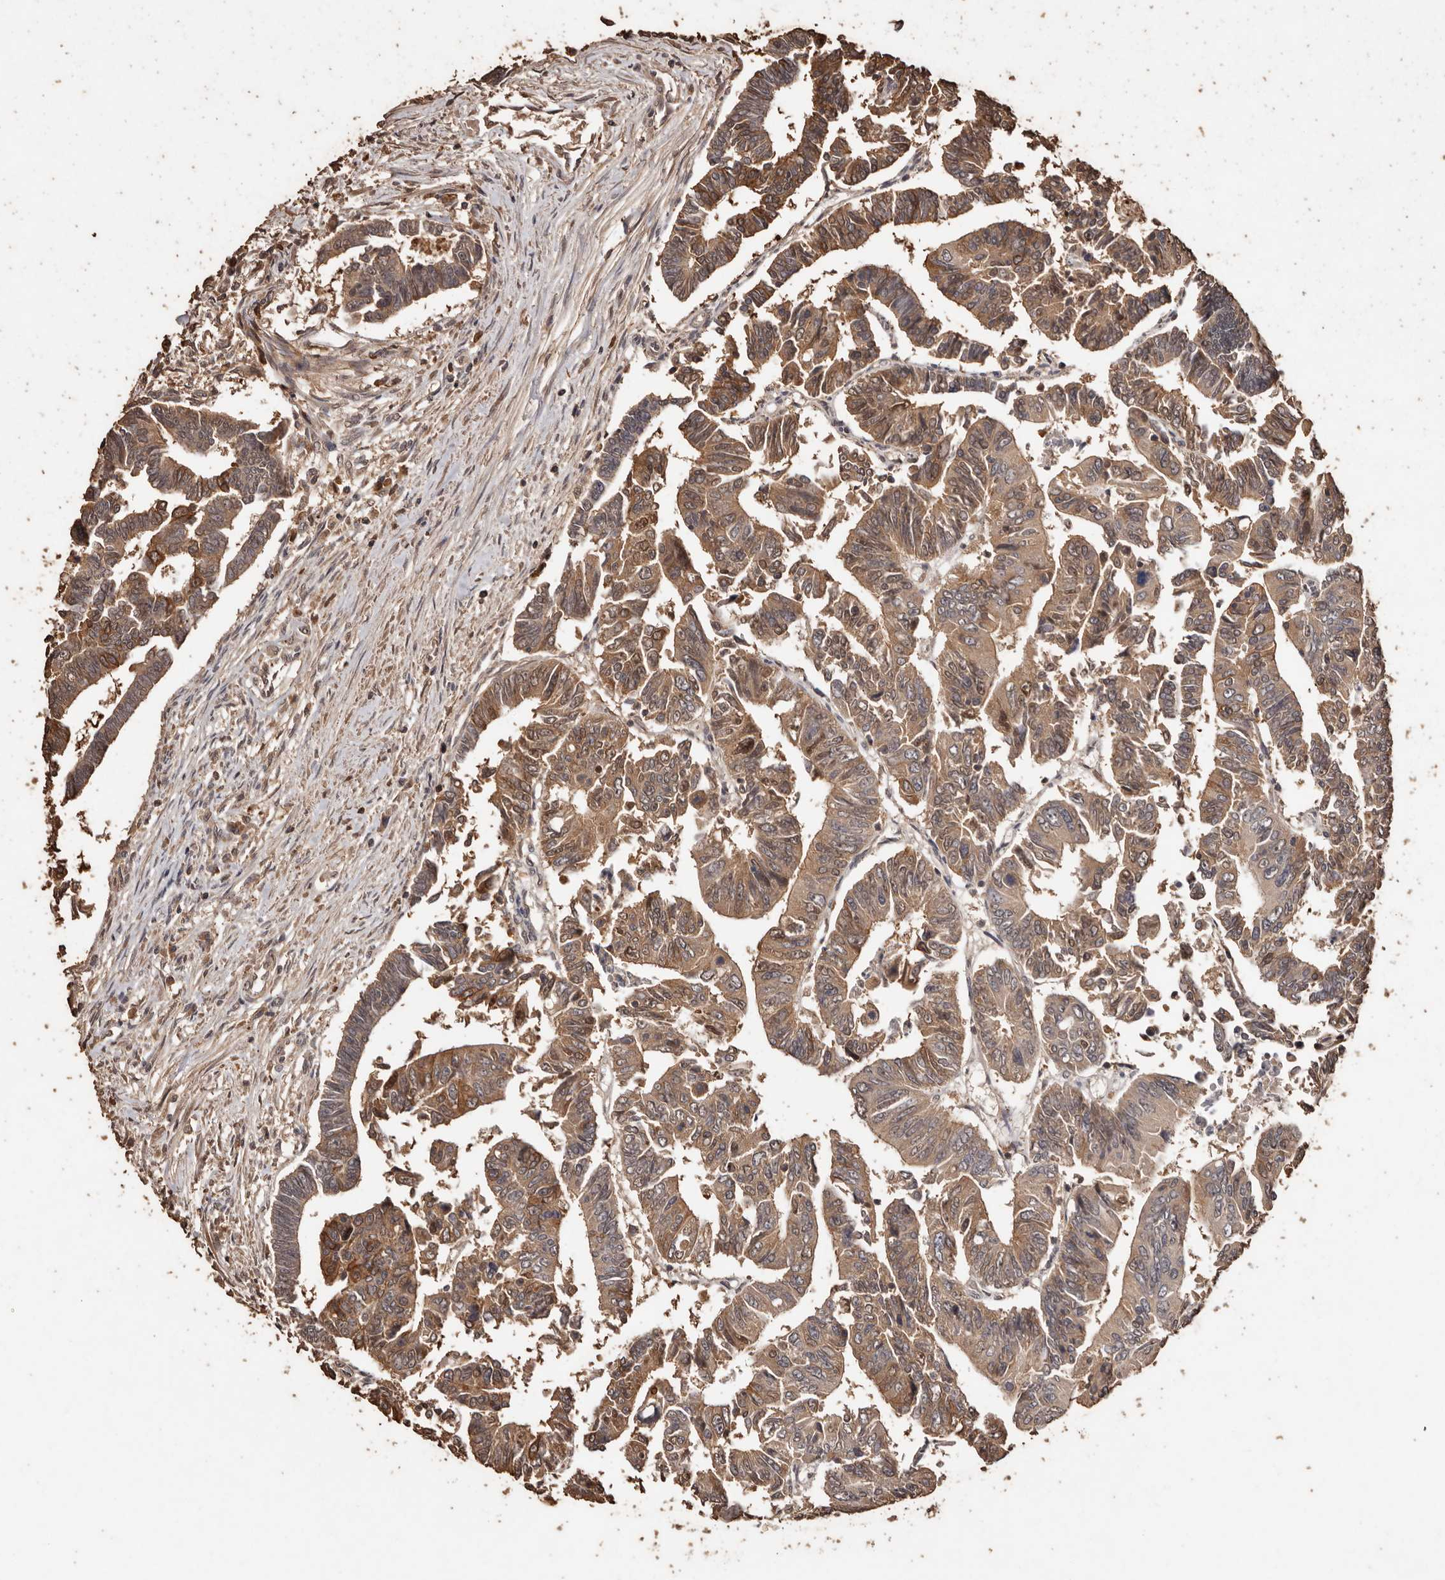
{"staining": {"intensity": "moderate", "quantity": ">75%", "location": "cytoplasmic/membranous"}, "tissue": "colorectal cancer", "cell_type": "Tumor cells", "image_type": "cancer", "snomed": [{"axis": "morphology", "description": "Adenocarcinoma, NOS"}, {"axis": "topography", "description": "Rectum"}], "caption": "A histopathology image showing moderate cytoplasmic/membranous positivity in approximately >75% of tumor cells in colorectal cancer (adenocarcinoma), as visualized by brown immunohistochemical staining.", "gene": "PKDCC", "patient": {"sex": "female", "age": 65}}